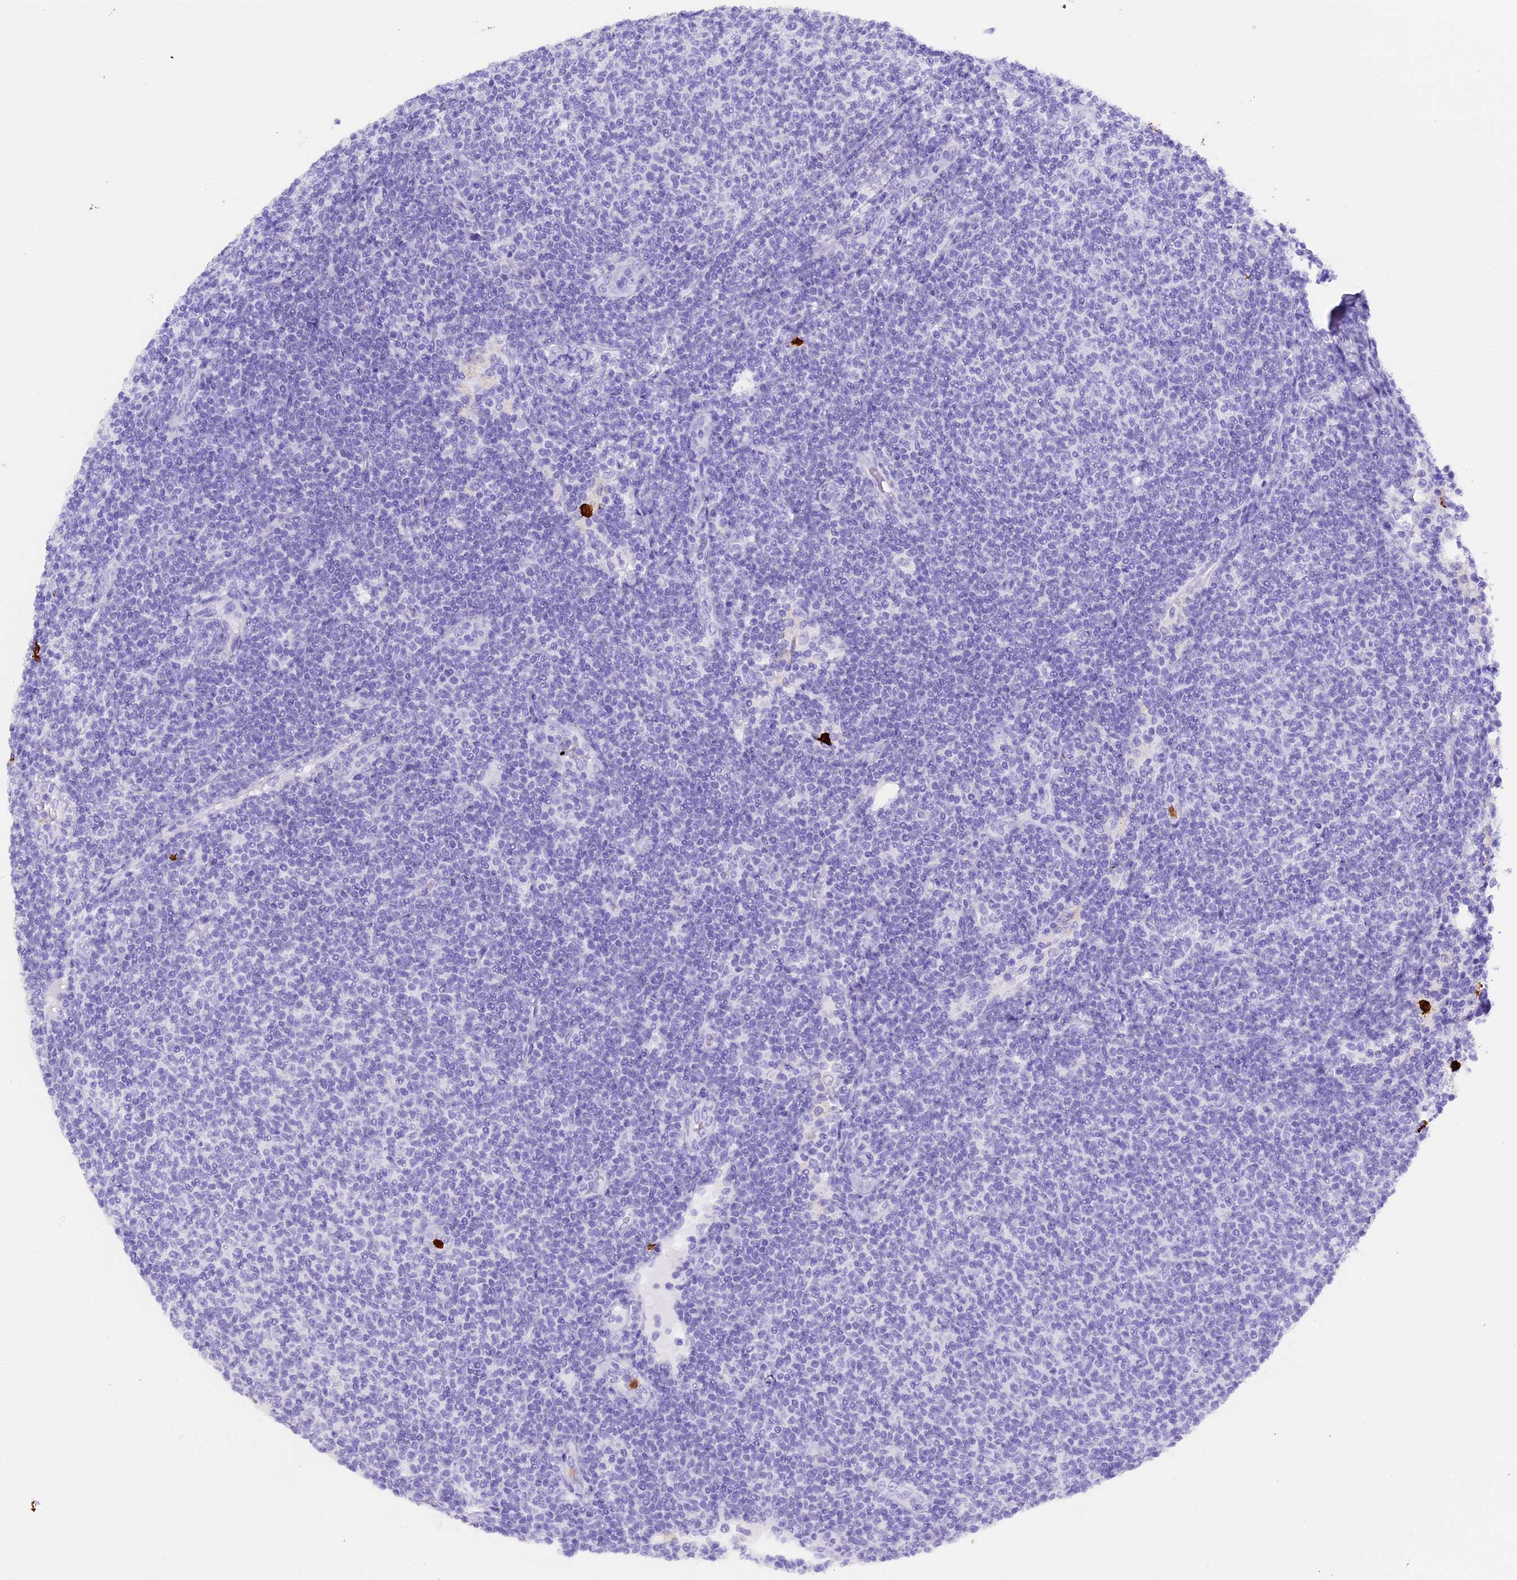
{"staining": {"intensity": "negative", "quantity": "none", "location": "none"}, "tissue": "lymphoma", "cell_type": "Tumor cells", "image_type": "cancer", "snomed": [{"axis": "morphology", "description": "Malignant lymphoma, non-Hodgkin's type, Low grade"}, {"axis": "topography", "description": "Lymph node"}], "caption": "This is a image of immunohistochemistry (IHC) staining of lymphoma, which shows no expression in tumor cells.", "gene": "CLC", "patient": {"sex": "male", "age": 66}}